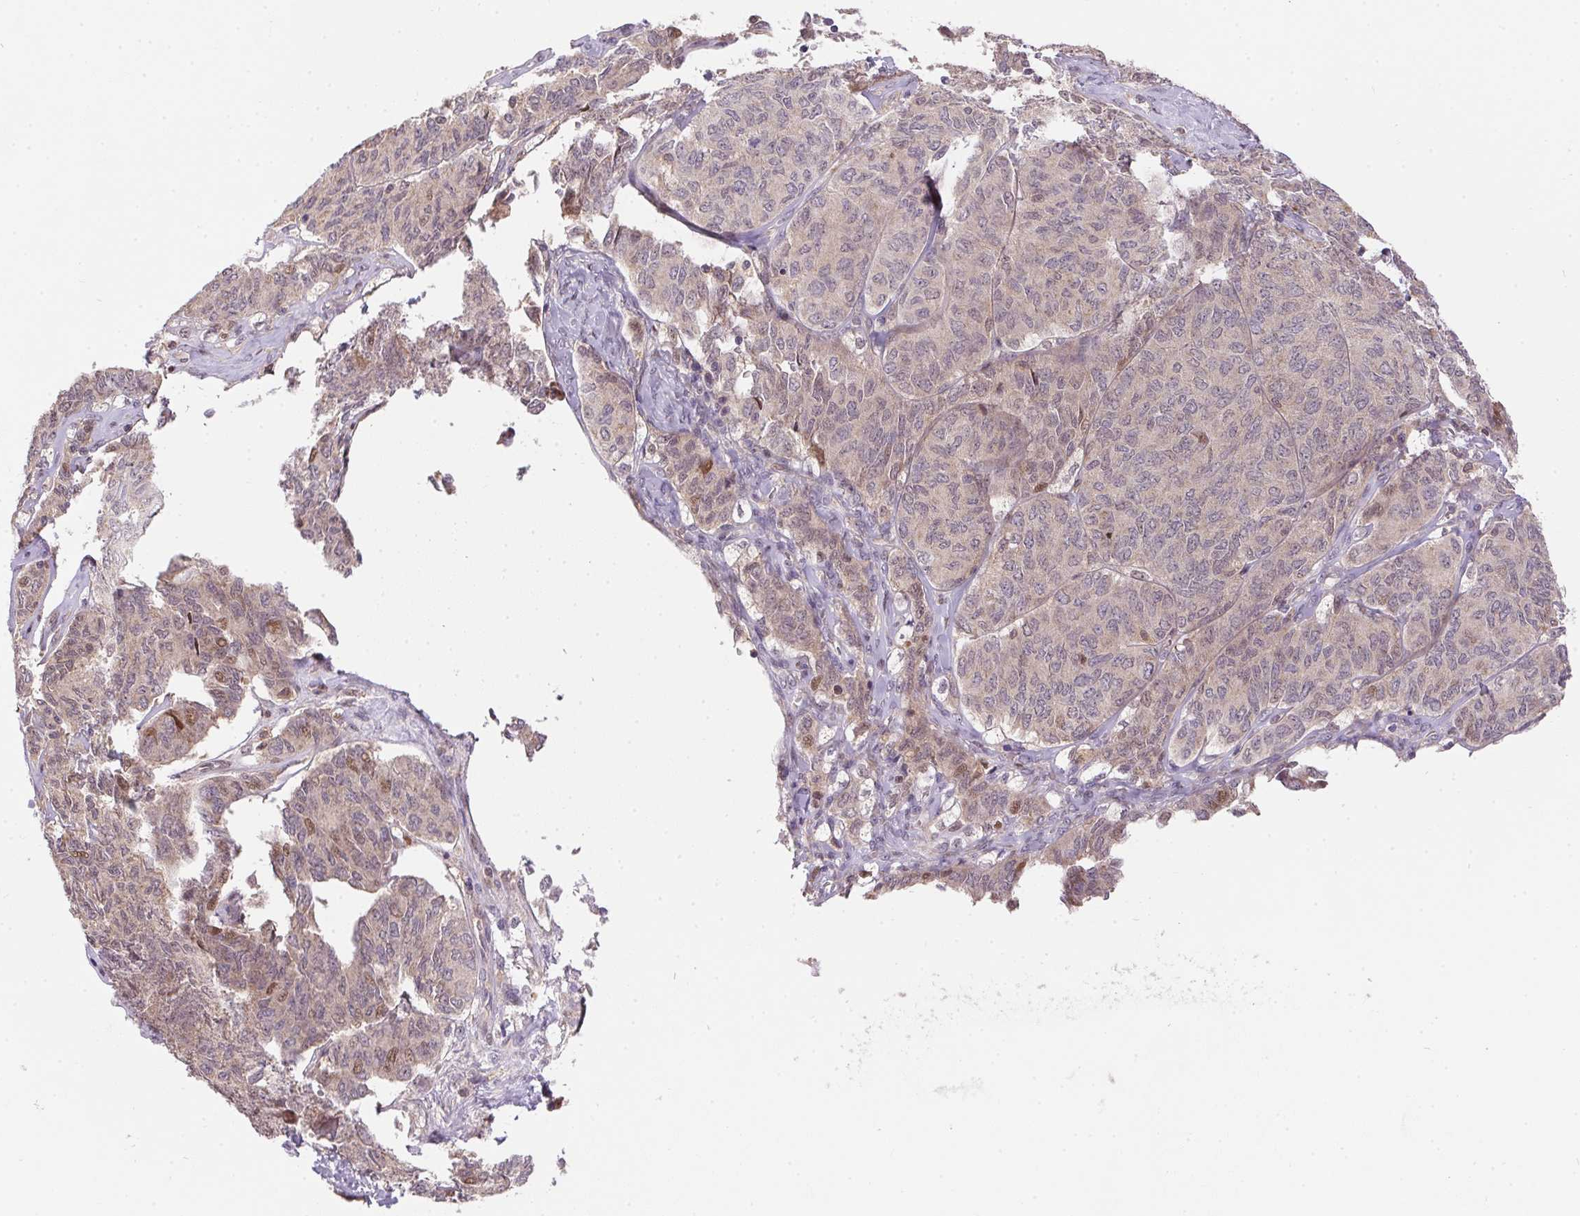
{"staining": {"intensity": "moderate", "quantity": "25%-75%", "location": "cytoplasmic/membranous,nuclear"}, "tissue": "ovarian cancer", "cell_type": "Tumor cells", "image_type": "cancer", "snomed": [{"axis": "morphology", "description": "Carcinoma, endometroid"}, {"axis": "topography", "description": "Ovary"}], "caption": "There is medium levels of moderate cytoplasmic/membranous and nuclear staining in tumor cells of endometroid carcinoma (ovarian), as demonstrated by immunohistochemical staining (brown color).", "gene": "NUDT16", "patient": {"sex": "female", "age": 80}}